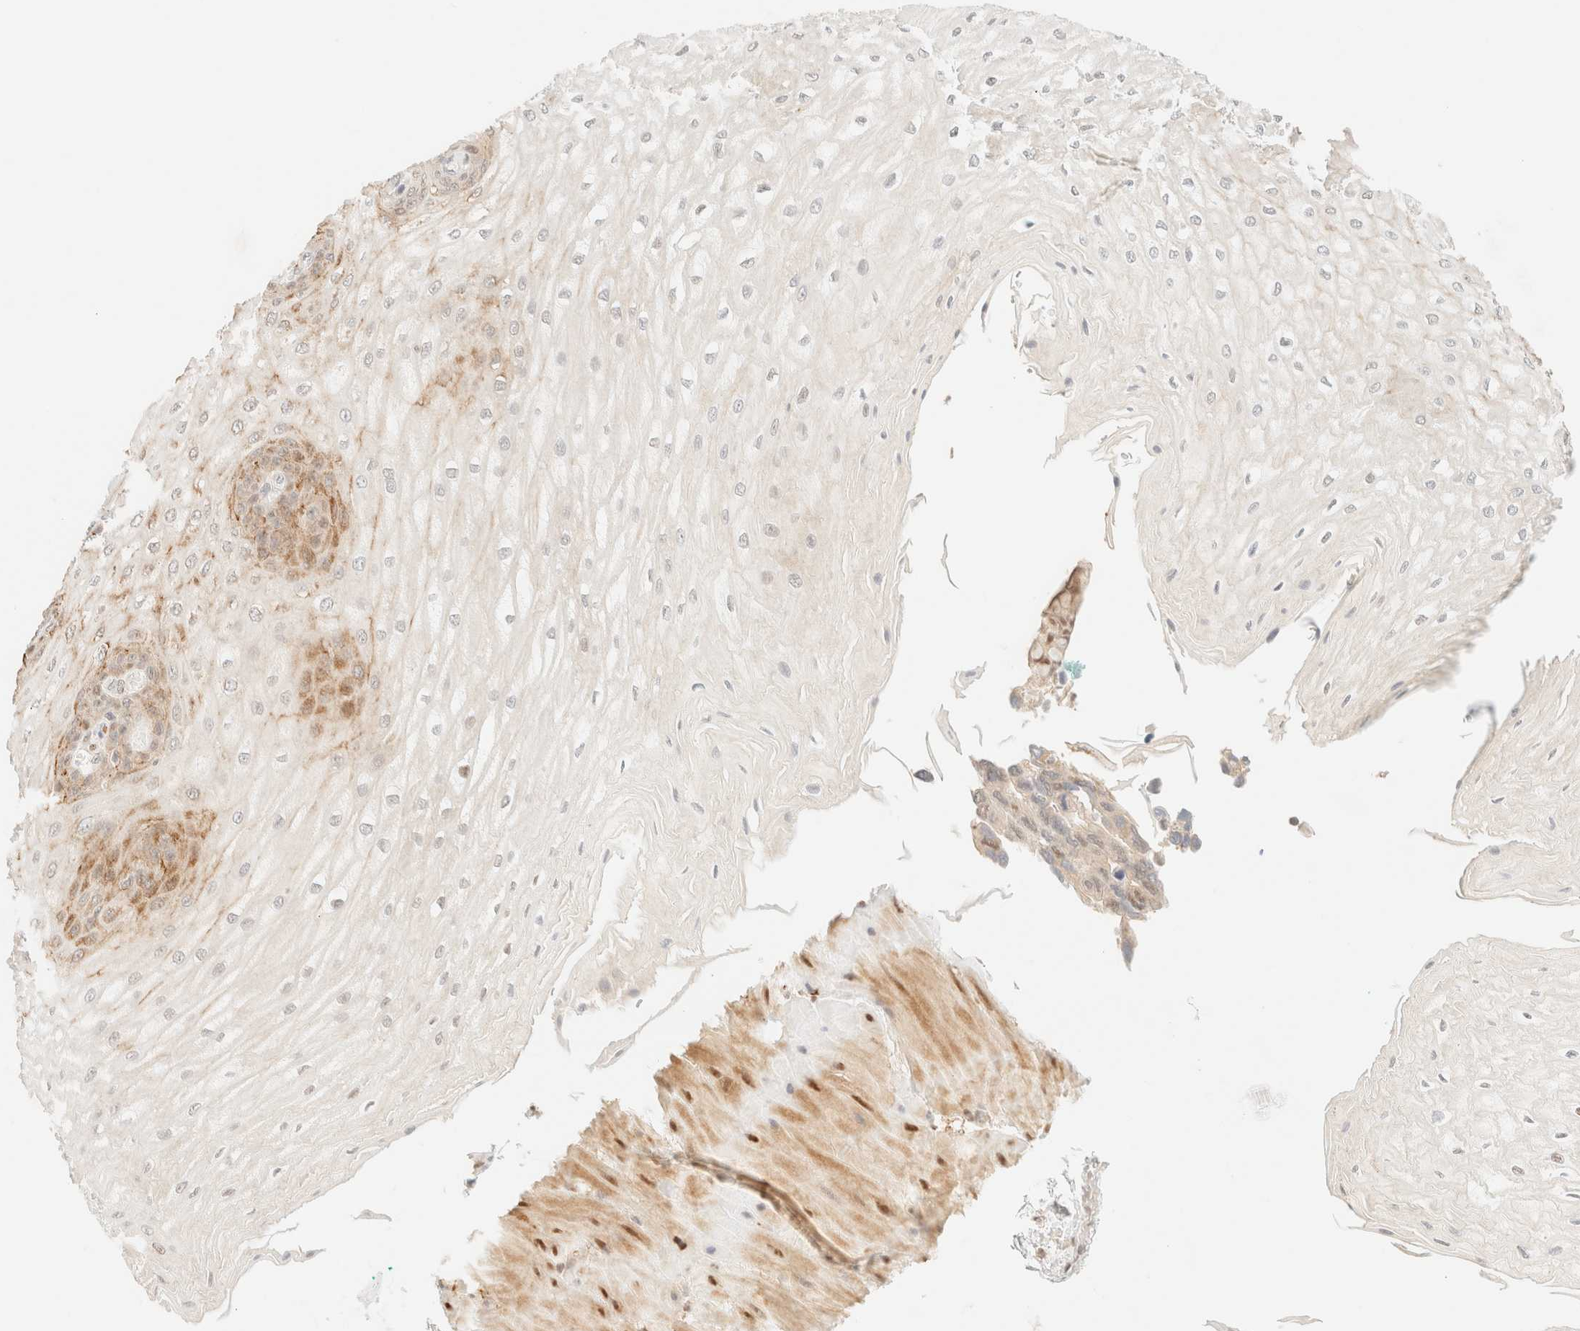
{"staining": {"intensity": "moderate", "quantity": "25%-75%", "location": "cytoplasmic/membranous"}, "tissue": "esophagus", "cell_type": "Squamous epithelial cells", "image_type": "normal", "snomed": [{"axis": "morphology", "description": "Normal tissue, NOS"}, {"axis": "topography", "description": "Esophagus"}], "caption": "Moderate cytoplasmic/membranous positivity for a protein is appreciated in about 25%-75% of squamous epithelial cells of benign esophagus using immunohistochemistry.", "gene": "TSR1", "patient": {"sex": "male", "age": 54}}